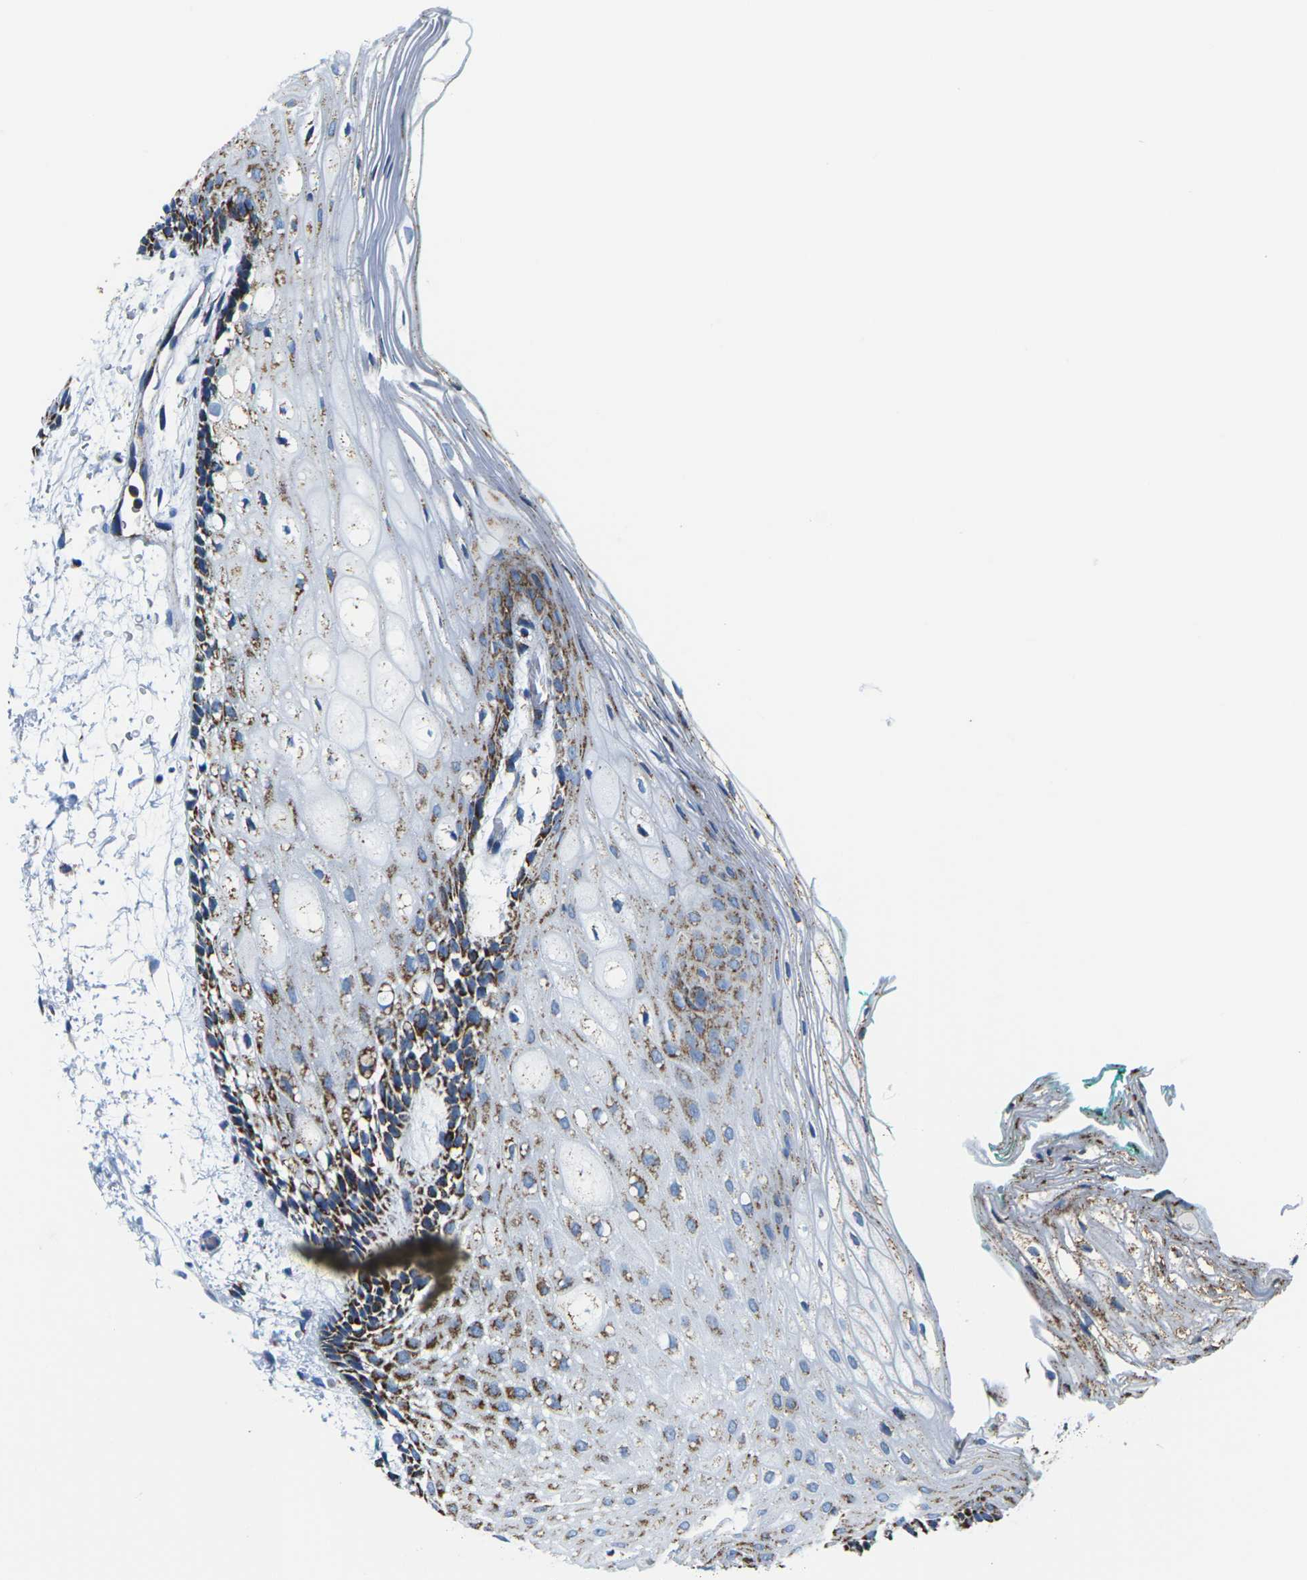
{"staining": {"intensity": "strong", "quantity": "25%-75%", "location": "cytoplasmic/membranous"}, "tissue": "oral mucosa", "cell_type": "Squamous epithelial cells", "image_type": "normal", "snomed": [{"axis": "morphology", "description": "Normal tissue, NOS"}, {"axis": "topography", "description": "Skeletal muscle"}, {"axis": "topography", "description": "Oral tissue"}, {"axis": "topography", "description": "Peripheral nerve tissue"}], "caption": "Human oral mucosa stained for a protein (brown) reveals strong cytoplasmic/membranous positive staining in approximately 25%-75% of squamous epithelial cells.", "gene": "COX6C", "patient": {"sex": "female", "age": 84}}